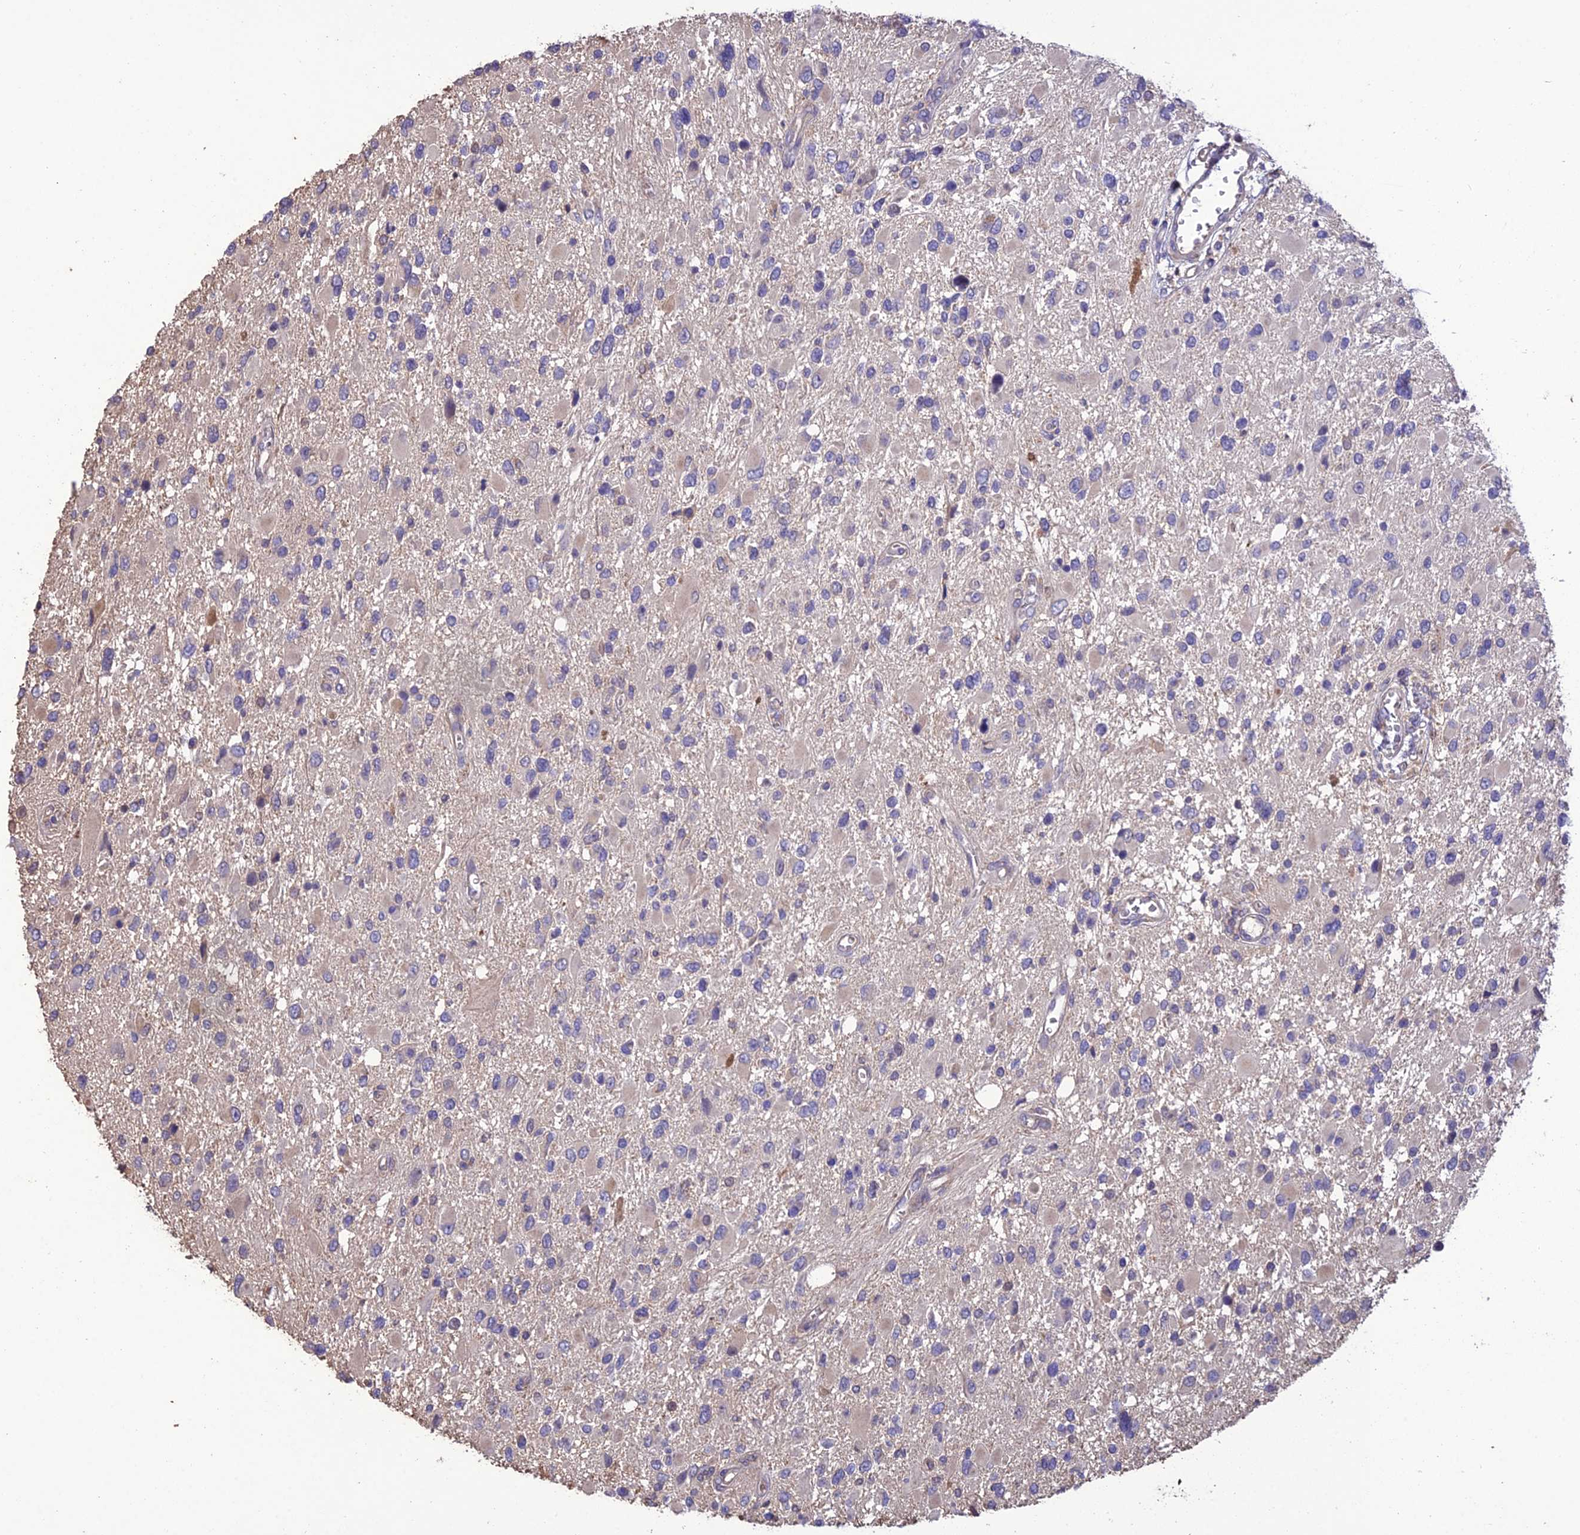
{"staining": {"intensity": "negative", "quantity": "none", "location": "none"}, "tissue": "glioma", "cell_type": "Tumor cells", "image_type": "cancer", "snomed": [{"axis": "morphology", "description": "Glioma, malignant, High grade"}, {"axis": "topography", "description": "Brain"}], "caption": "High-grade glioma (malignant) was stained to show a protein in brown. There is no significant staining in tumor cells.", "gene": "MIOS", "patient": {"sex": "male", "age": 53}}